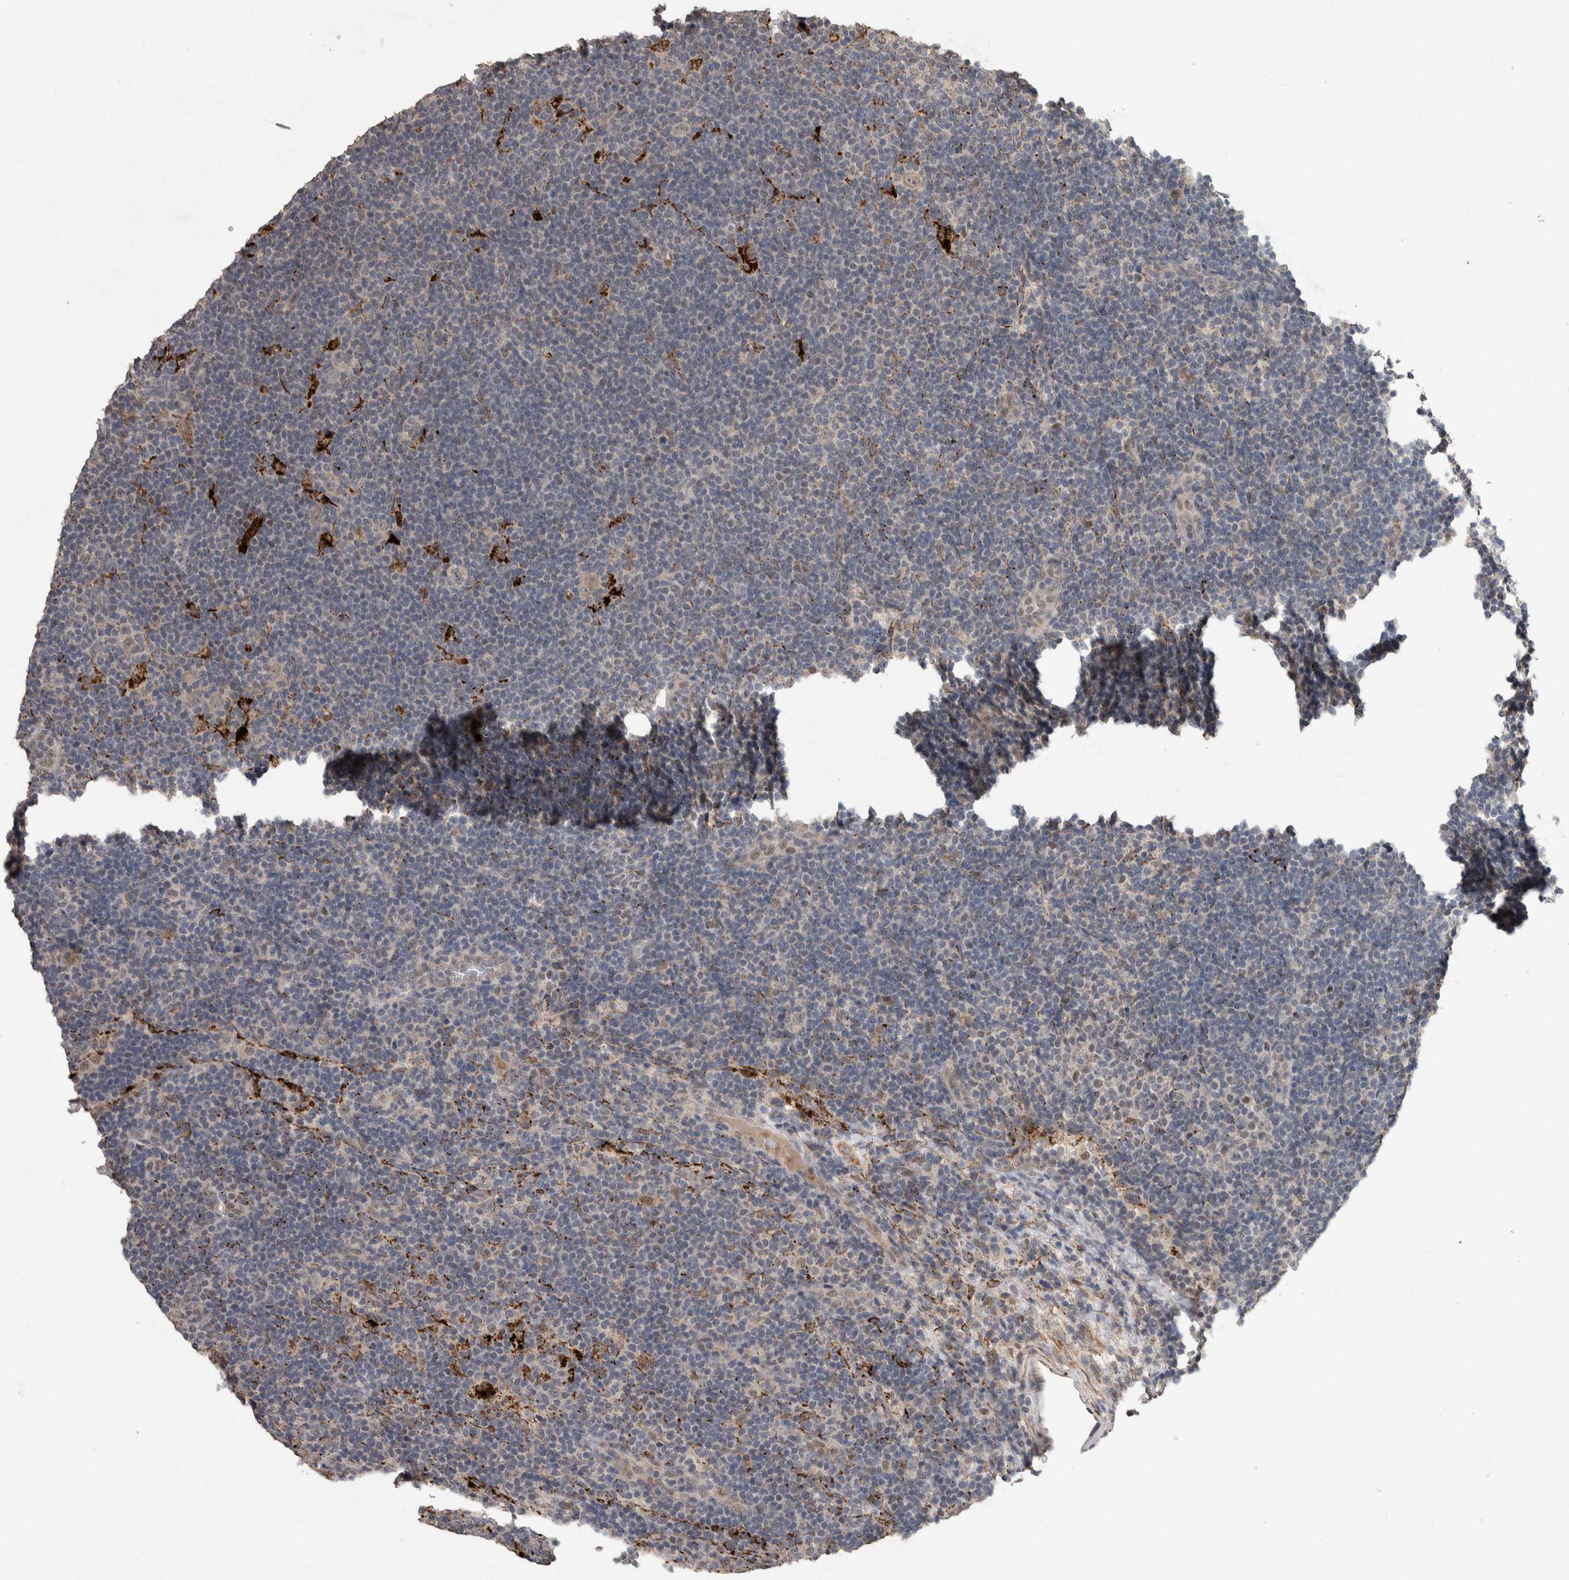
{"staining": {"intensity": "negative", "quantity": "none", "location": "none"}, "tissue": "lymphoma", "cell_type": "Tumor cells", "image_type": "cancer", "snomed": [{"axis": "morphology", "description": "Hodgkin's disease, NOS"}, {"axis": "topography", "description": "Lymph node"}], "caption": "This is a image of immunohistochemistry staining of lymphoma, which shows no positivity in tumor cells. The staining was performed using DAB to visualize the protein expression in brown, while the nuclei were stained in blue with hematoxylin (Magnification: 20x).", "gene": "CHRM3", "patient": {"sex": "female", "age": 57}}